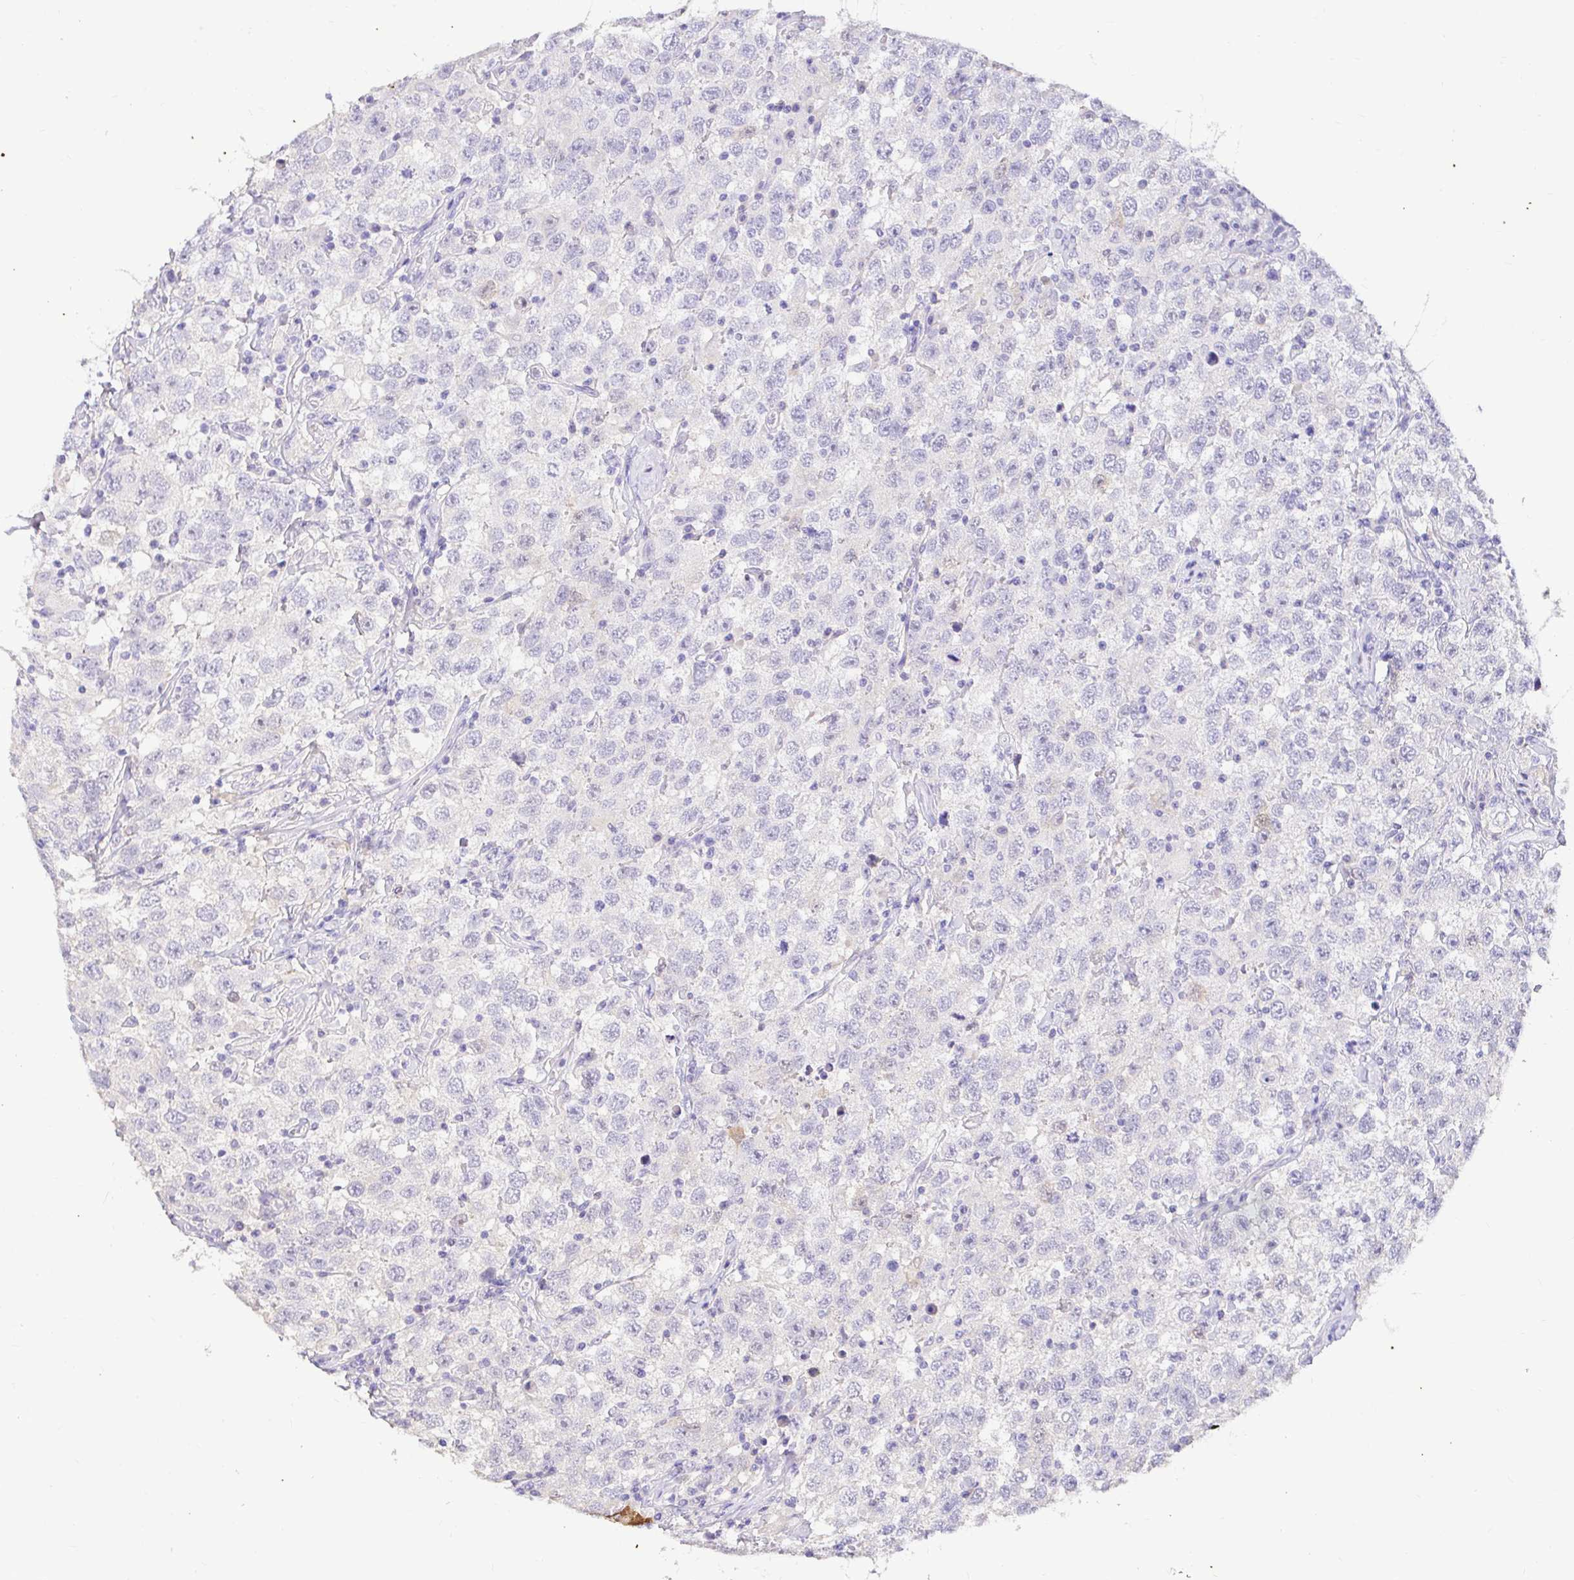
{"staining": {"intensity": "negative", "quantity": "none", "location": "none"}, "tissue": "testis cancer", "cell_type": "Tumor cells", "image_type": "cancer", "snomed": [{"axis": "morphology", "description": "Seminoma, NOS"}, {"axis": "topography", "description": "Testis"}], "caption": "A micrograph of testis seminoma stained for a protein exhibits no brown staining in tumor cells.", "gene": "CDO1", "patient": {"sex": "male", "age": 41}}